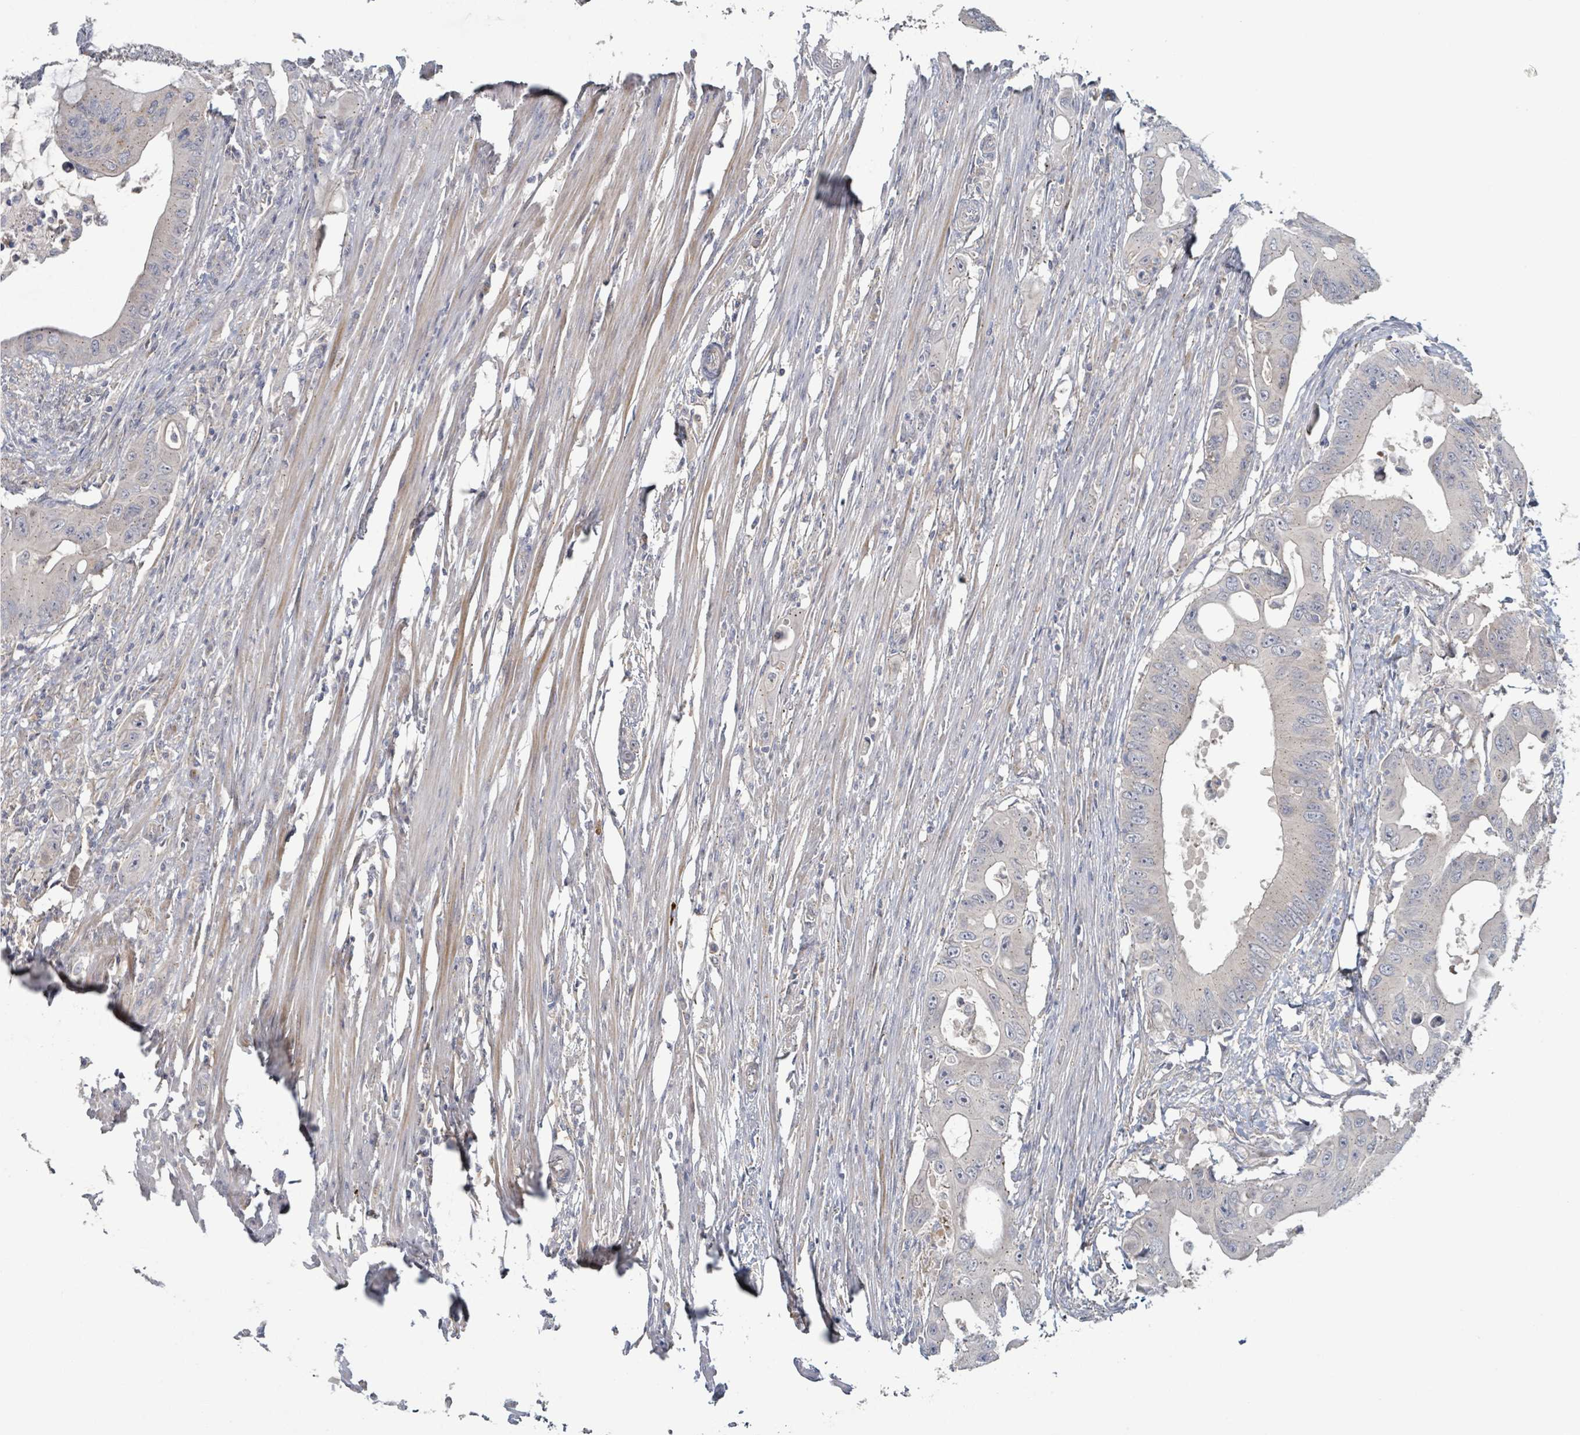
{"staining": {"intensity": "weak", "quantity": "<25%", "location": "cytoplasmic/membranous"}, "tissue": "colorectal cancer", "cell_type": "Tumor cells", "image_type": "cancer", "snomed": [{"axis": "morphology", "description": "Adenocarcinoma, NOS"}, {"axis": "topography", "description": "Colon"}], "caption": "Colorectal adenocarcinoma was stained to show a protein in brown. There is no significant positivity in tumor cells. Brightfield microscopy of immunohistochemistry (IHC) stained with DAB (3,3'-diaminobenzidine) (brown) and hematoxylin (blue), captured at high magnification.", "gene": "COL5A3", "patient": {"sex": "male", "age": 71}}